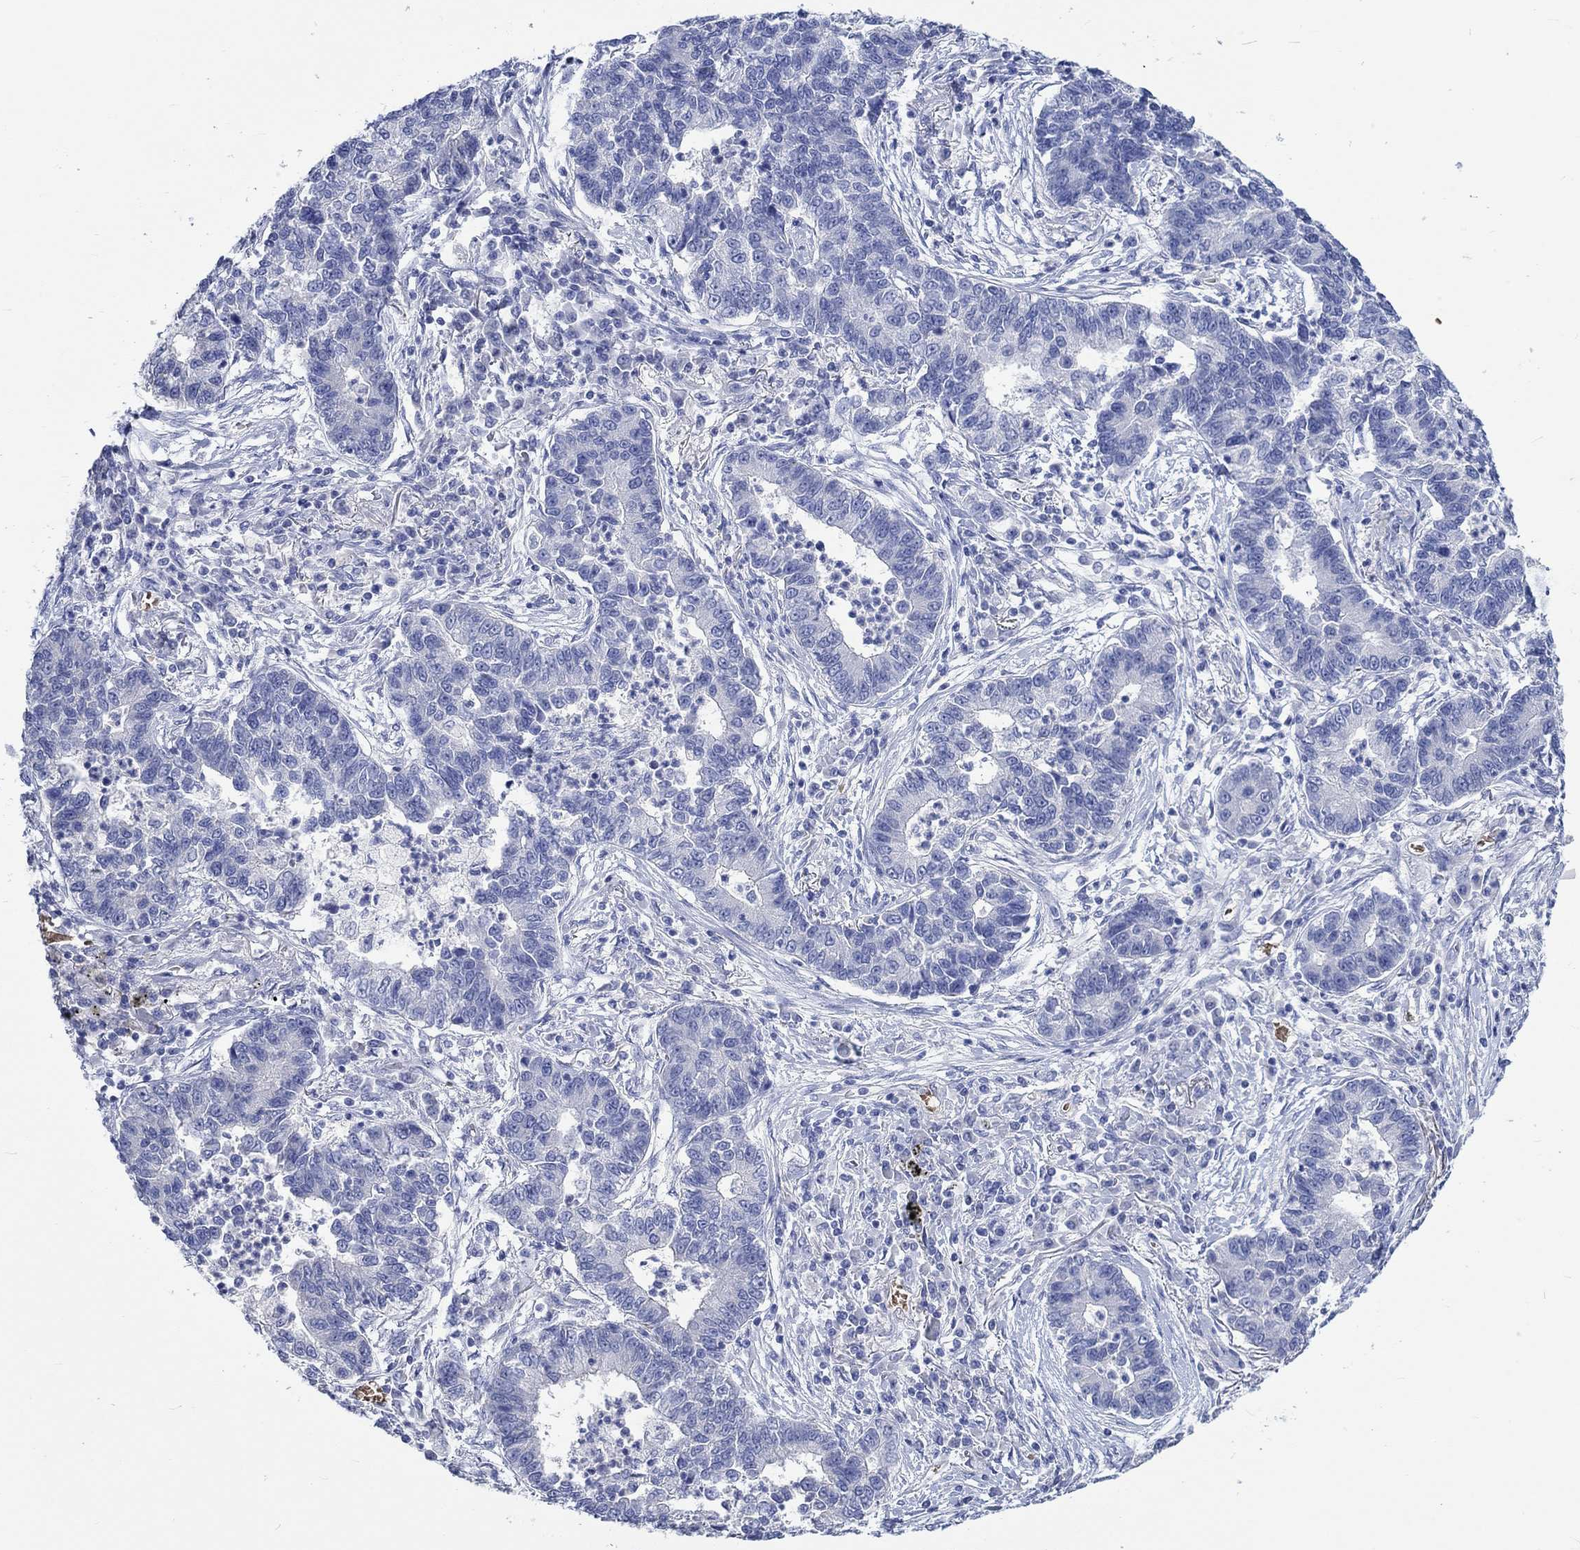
{"staining": {"intensity": "negative", "quantity": "none", "location": "none"}, "tissue": "lung cancer", "cell_type": "Tumor cells", "image_type": "cancer", "snomed": [{"axis": "morphology", "description": "Adenocarcinoma, NOS"}, {"axis": "topography", "description": "Lung"}], "caption": "This photomicrograph is of adenocarcinoma (lung) stained with immunohistochemistry (IHC) to label a protein in brown with the nuclei are counter-stained blue. There is no positivity in tumor cells.", "gene": "KCNA1", "patient": {"sex": "female", "age": 57}}